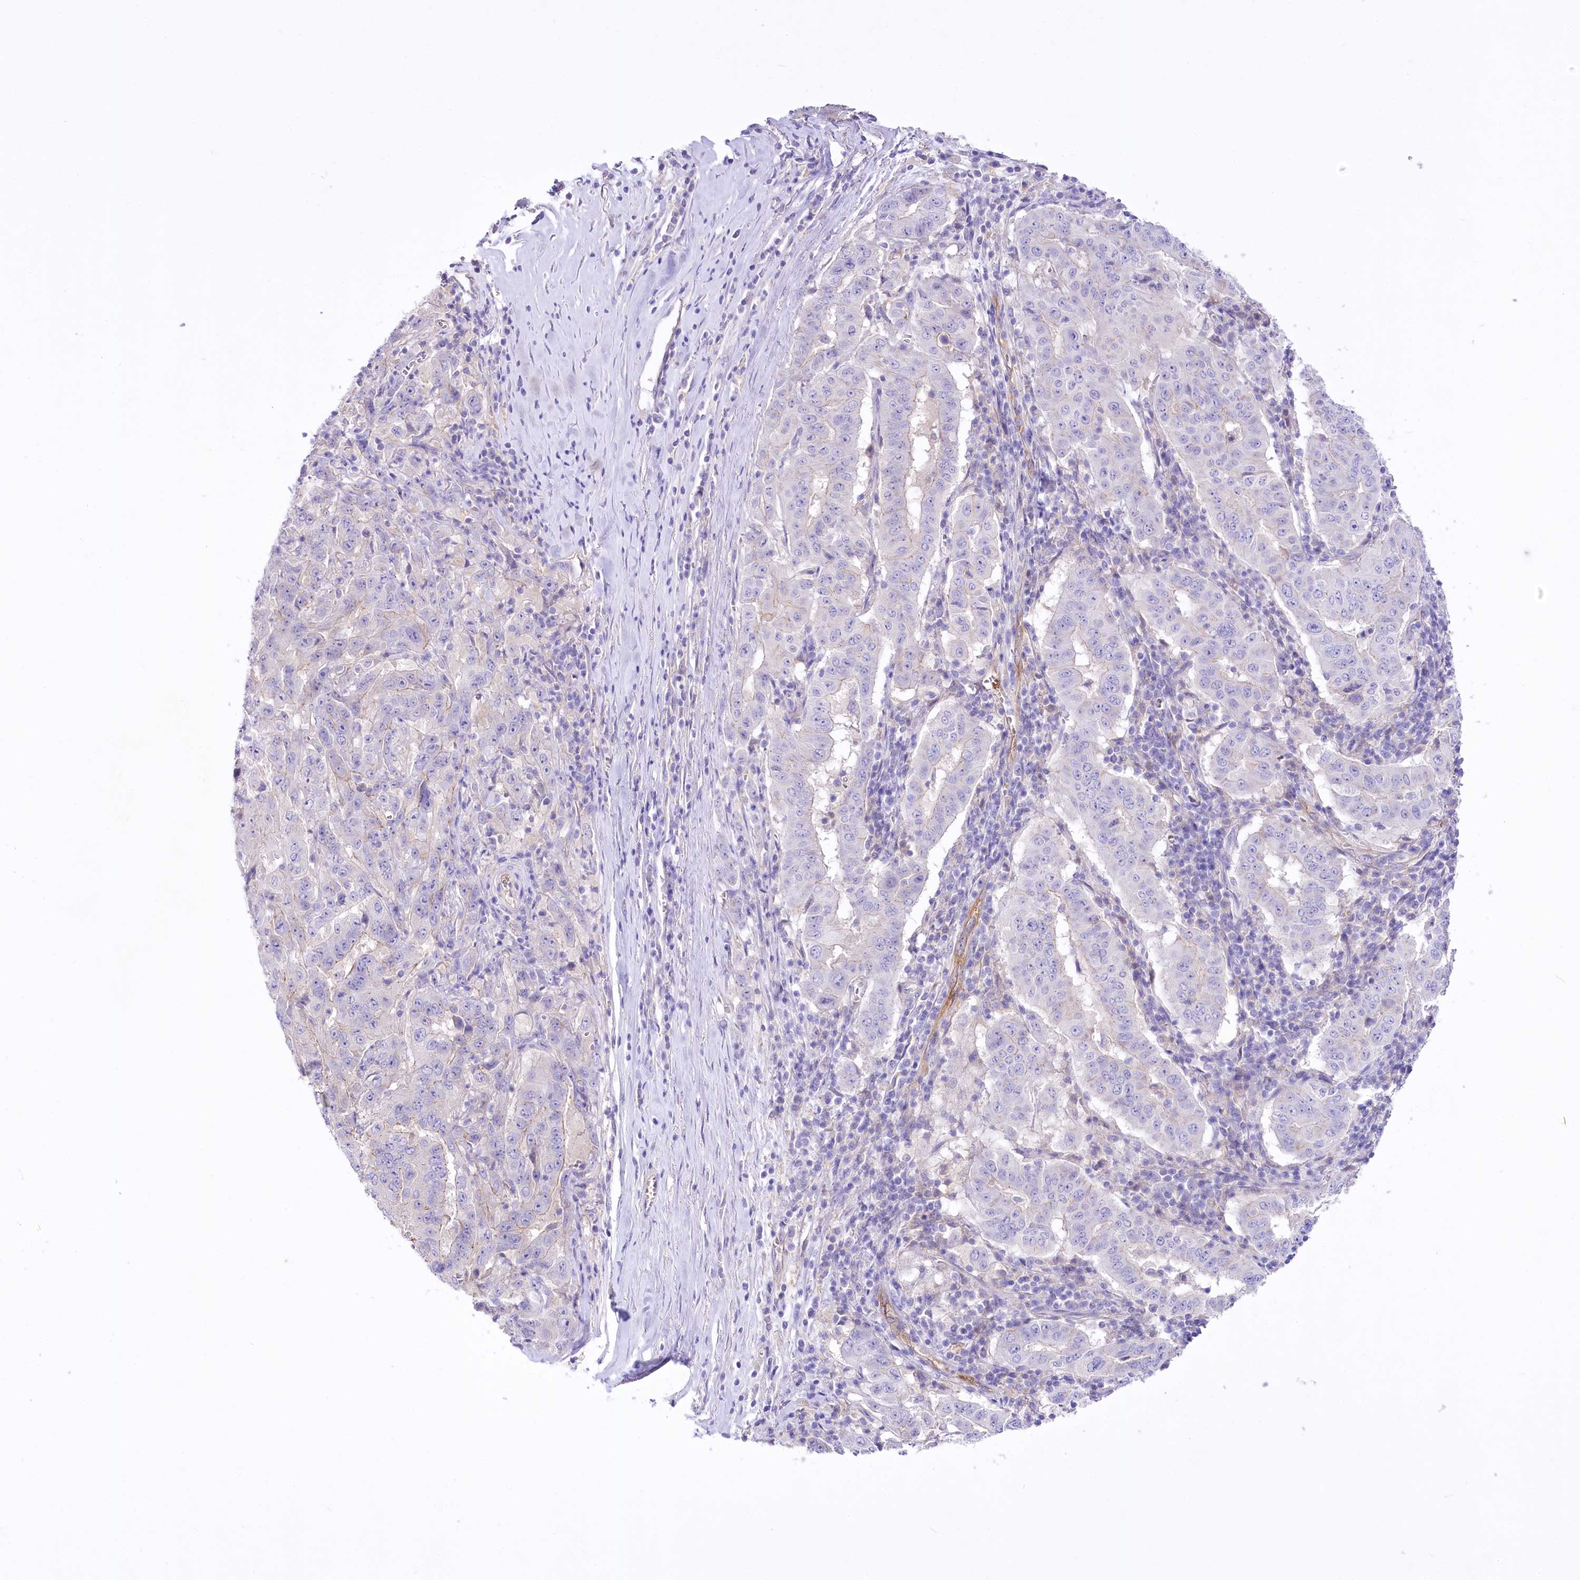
{"staining": {"intensity": "negative", "quantity": "none", "location": "none"}, "tissue": "pancreatic cancer", "cell_type": "Tumor cells", "image_type": "cancer", "snomed": [{"axis": "morphology", "description": "Adenocarcinoma, NOS"}, {"axis": "topography", "description": "Pancreas"}], "caption": "Immunohistochemistry (IHC) image of human adenocarcinoma (pancreatic) stained for a protein (brown), which shows no expression in tumor cells.", "gene": "LRRC34", "patient": {"sex": "male", "age": 63}}